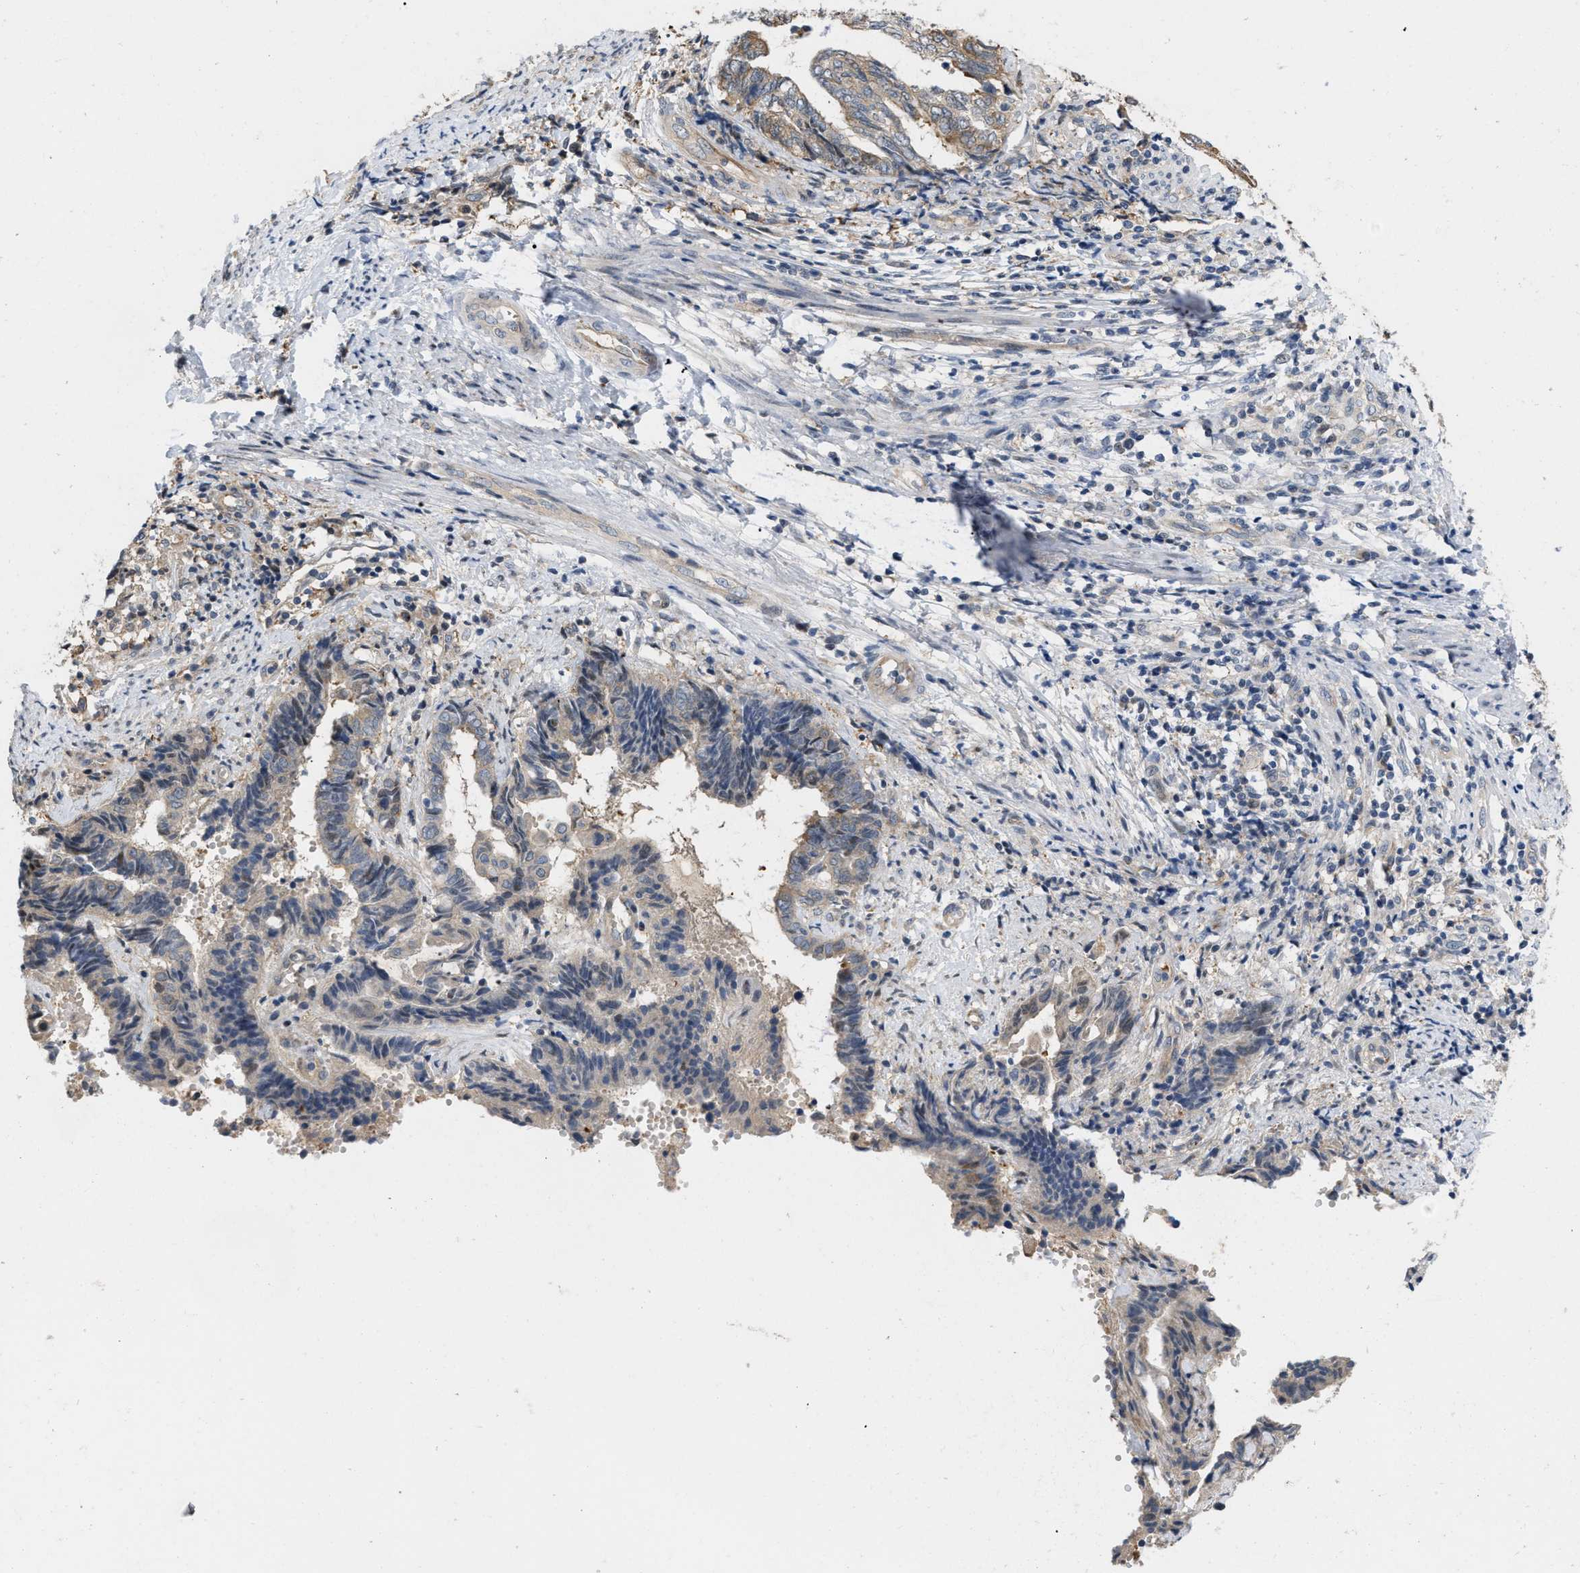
{"staining": {"intensity": "weak", "quantity": "25%-75%", "location": "cytoplasmic/membranous"}, "tissue": "endometrial cancer", "cell_type": "Tumor cells", "image_type": "cancer", "snomed": [{"axis": "morphology", "description": "Adenocarcinoma, NOS"}, {"axis": "topography", "description": "Uterus"}, {"axis": "topography", "description": "Endometrium"}], "caption": "Tumor cells demonstrate weak cytoplasmic/membranous staining in about 25%-75% of cells in adenocarcinoma (endometrial).", "gene": "CSNK1A1", "patient": {"sex": "female", "age": 70}}